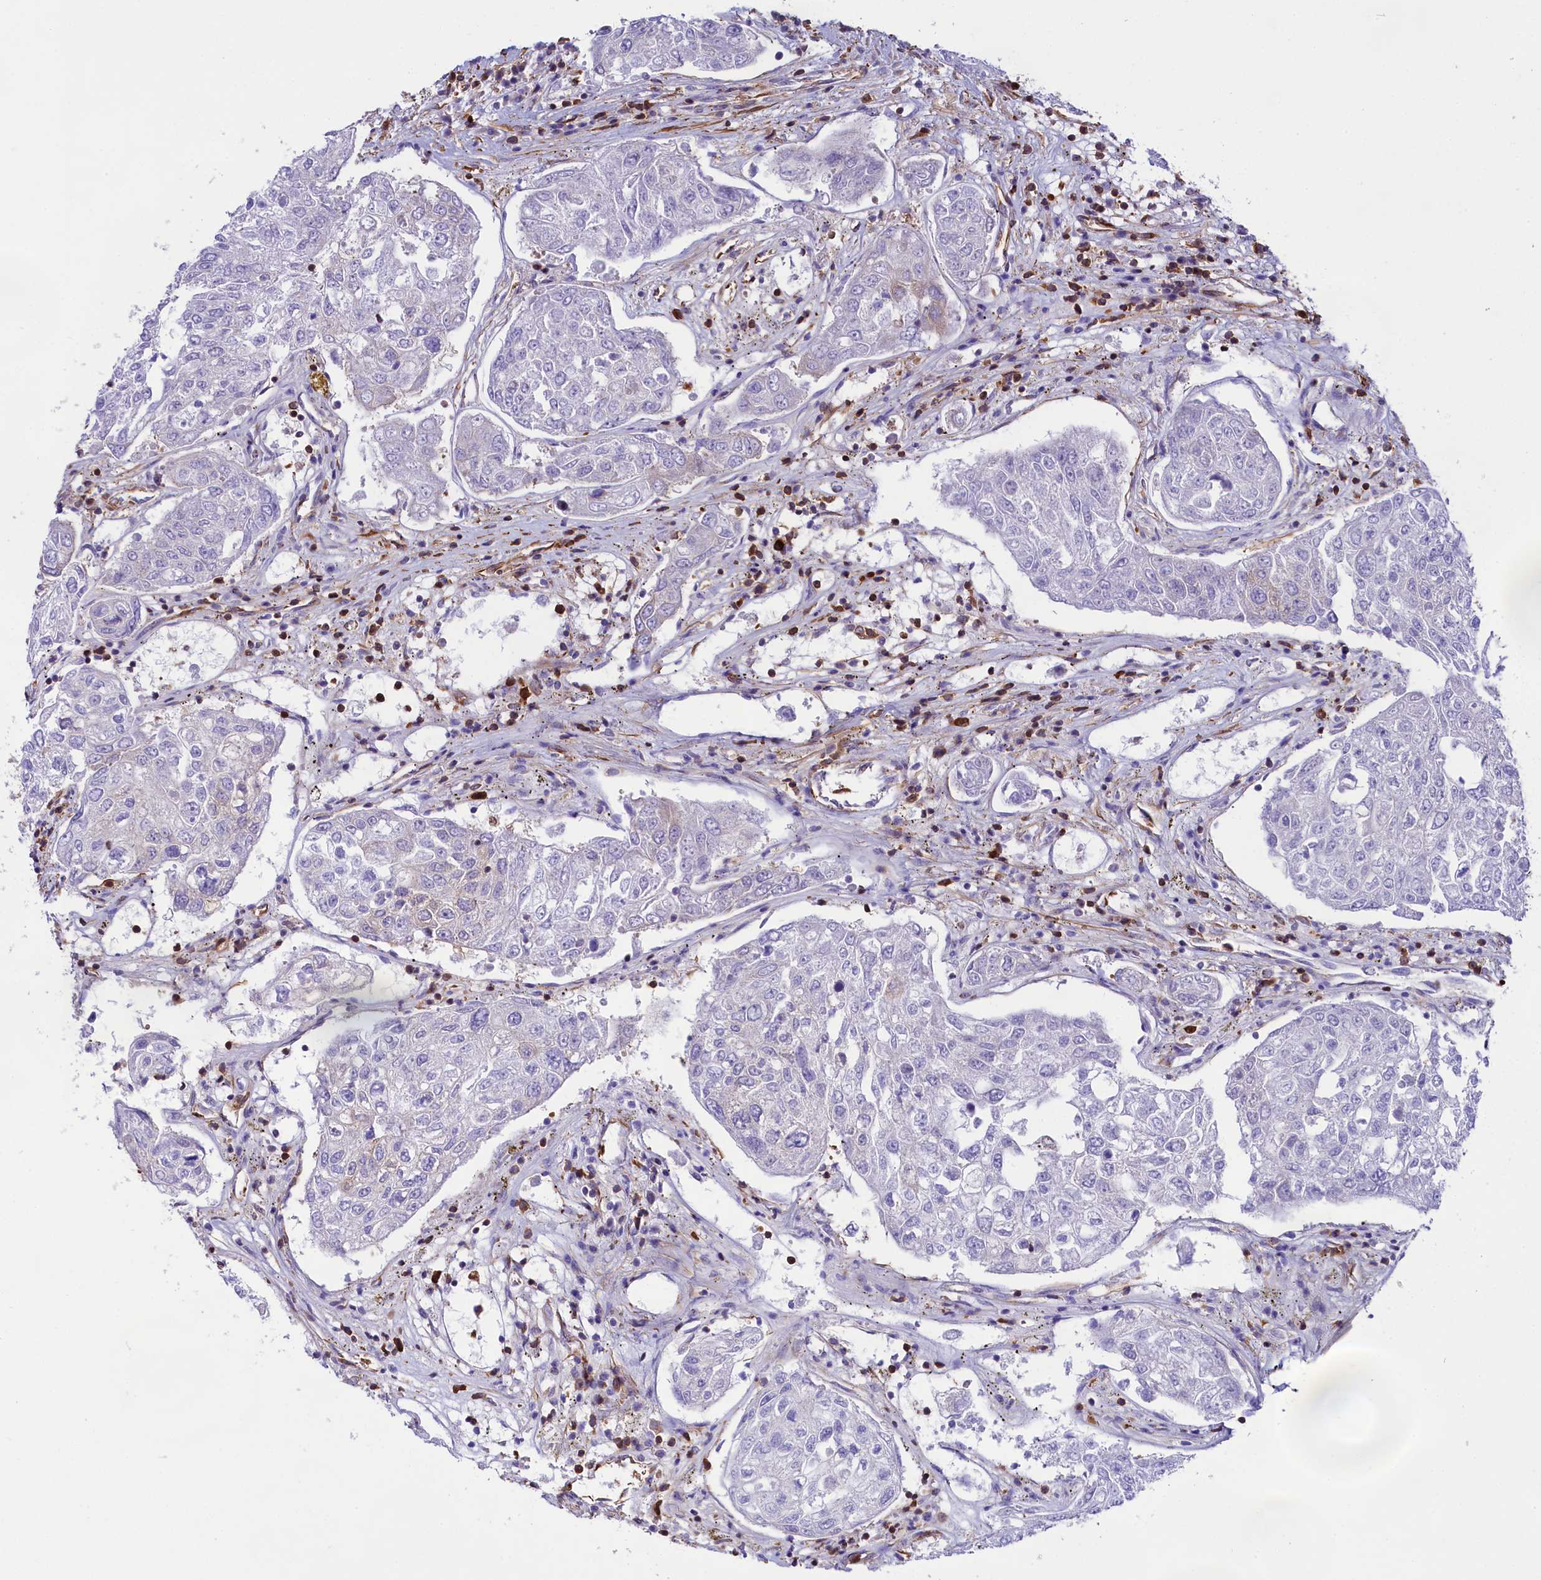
{"staining": {"intensity": "negative", "quantity": "none", "location": "none"}, "tissue": "urothelial cancer", "cell_type": "Tumor cells", "image_type": "cancer", "snomed": [{"axis": "morphology", "description": "Urothelial carcinoma, High grade"}, {"axis": "topography", "description": "Lymph node"}, {"axis": "topography", "description": "Urinary bladder"}], "caption": "This is an immunohistochemistry (IHC) histopathology image of human urothelial cancer. There is no positivity in tumor cells.", "gene": "GYS1", "patient": {"sex": "male", "age": 51}}